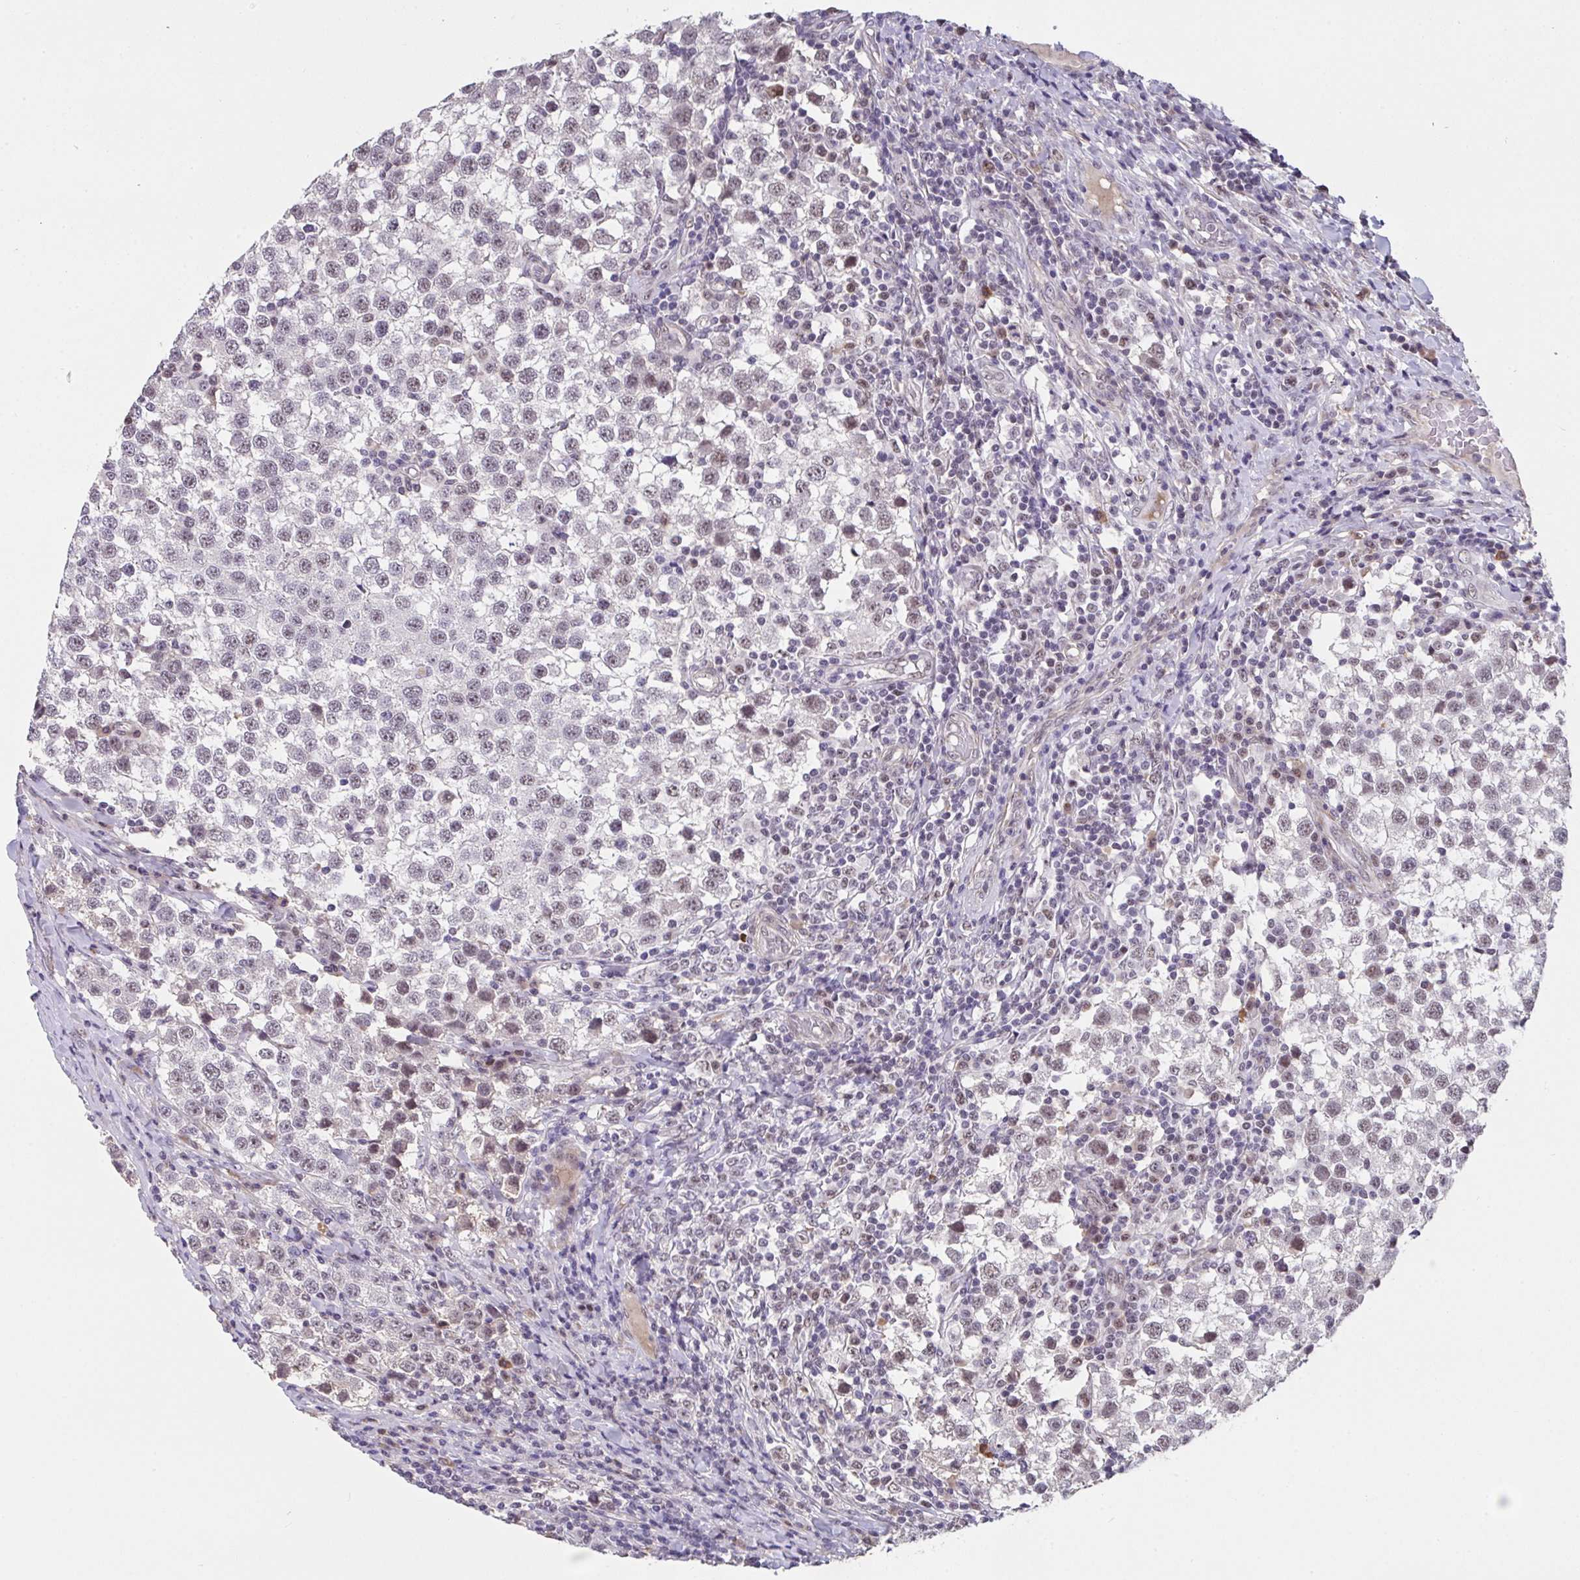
{"staining": {"intensity": "weak", "quantity": "25%-75%", "location": "nuclear"}, "tissue": "testis cancer", "cell_type": "Tumor cells", "image_type": "cancer", "snomed": [{"axis": "morphology", "description": "Seminoma, NOS"}, {"axis": "topography", "description": "Testis"}], "caption": "Immunohistochemical staining of human testis seminoma reveals weak nuclear protein staining in approximately 25%-75% of tumor cells.", "gene": "RBBP6", "patient": {"sex": "male", "age": 34}}